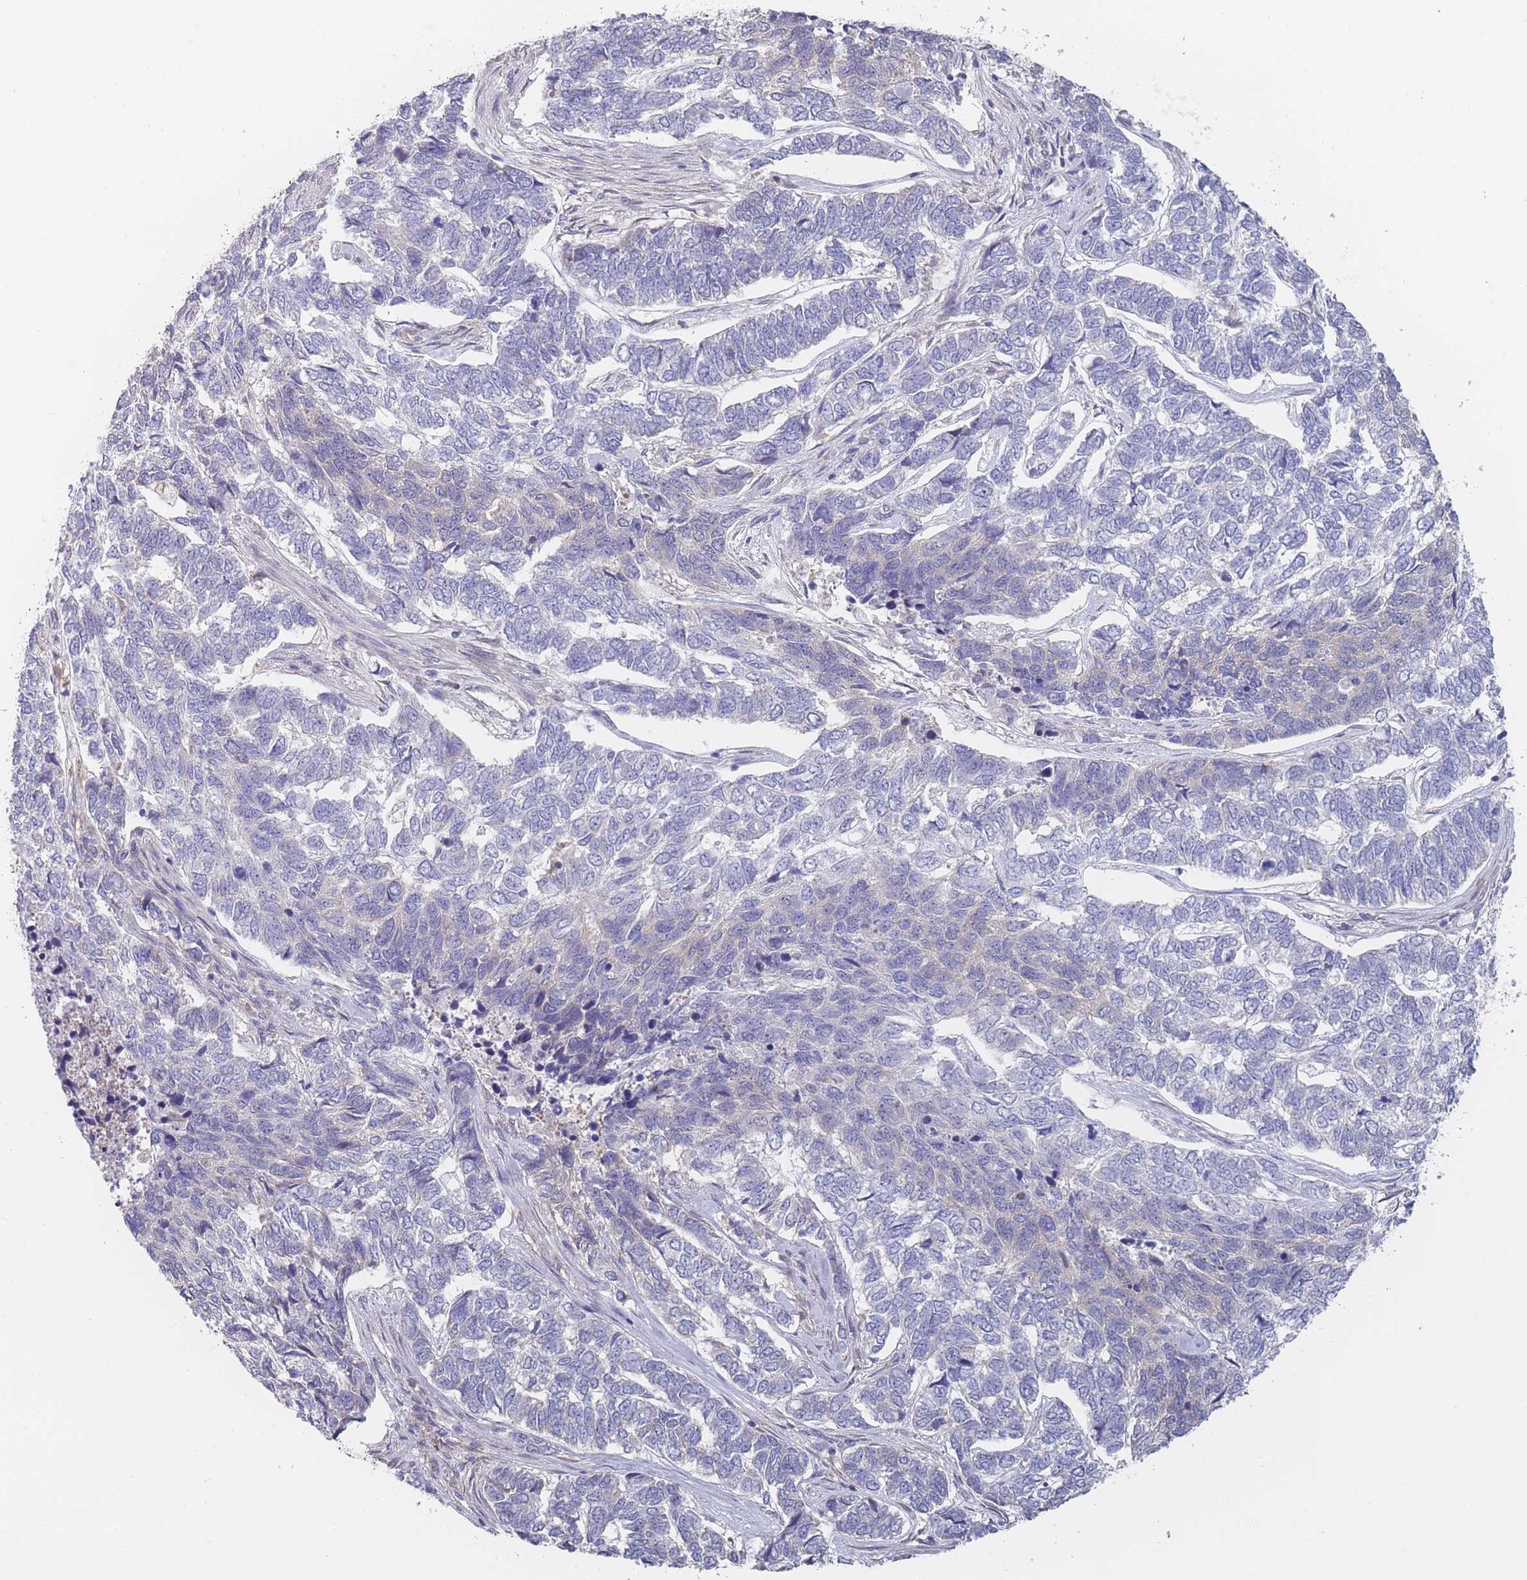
{"staining": {"intensity": "negative", "quantity": "none", "location": "none"}, "tissue": "skin cancer", "cell_type": "Tumor cells", "image_type": "cancer", "snomed": [{"axis": "morphology", "description": "Basal cell carcinoma"}, {"axis": "topography", "description": "Skin"}], "caption": "Human skin cancer stained for a protein using immunohistochemistry (IHC) demonstrates no expression in tumor cells.", "gene": "SLC1A6", "patient": {"sex": "female", "age": 65}}